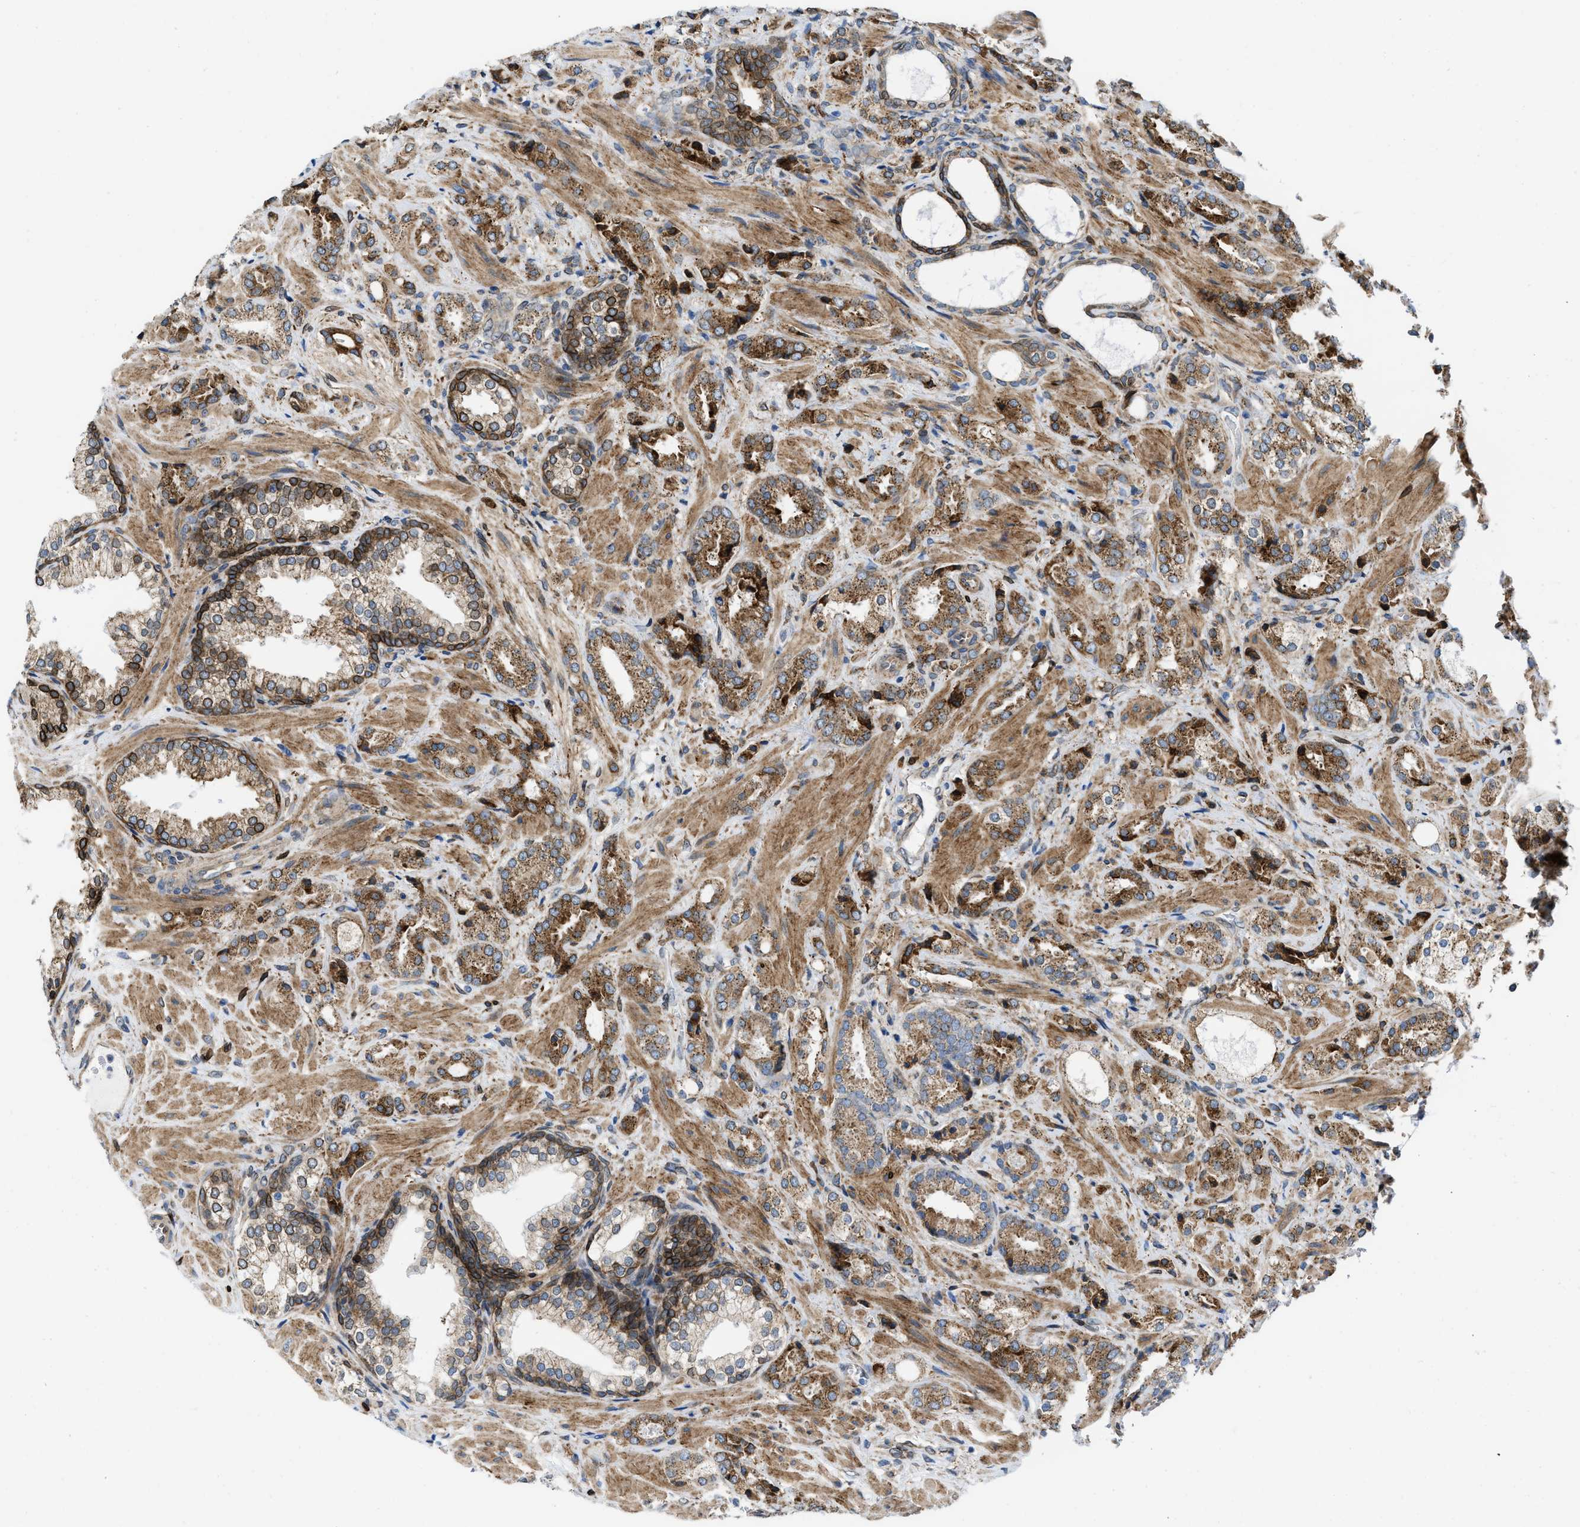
{"staining": {"intensity": "moderate", "quantity": ">75%", "location": "cytoplasmic/membranous"}, "tissue": "prostate cancer", "cell_type": "Tumor cells", "image_type": "cancer", "snomed": [{"axis": "morphology", "description": "Adenocarcinoma, High grade"}, {"axis": "topography", "description": "Prostate"}], "caption": "This is a micrograph of IHC staining of adenocarcinoma (high-grade) (prostate), which shows moderate positivity in the cytoplasmic/membranous of tumor cells.", "gene": "ERLIN2", "patient": {"sex": "male", "age": 64}}